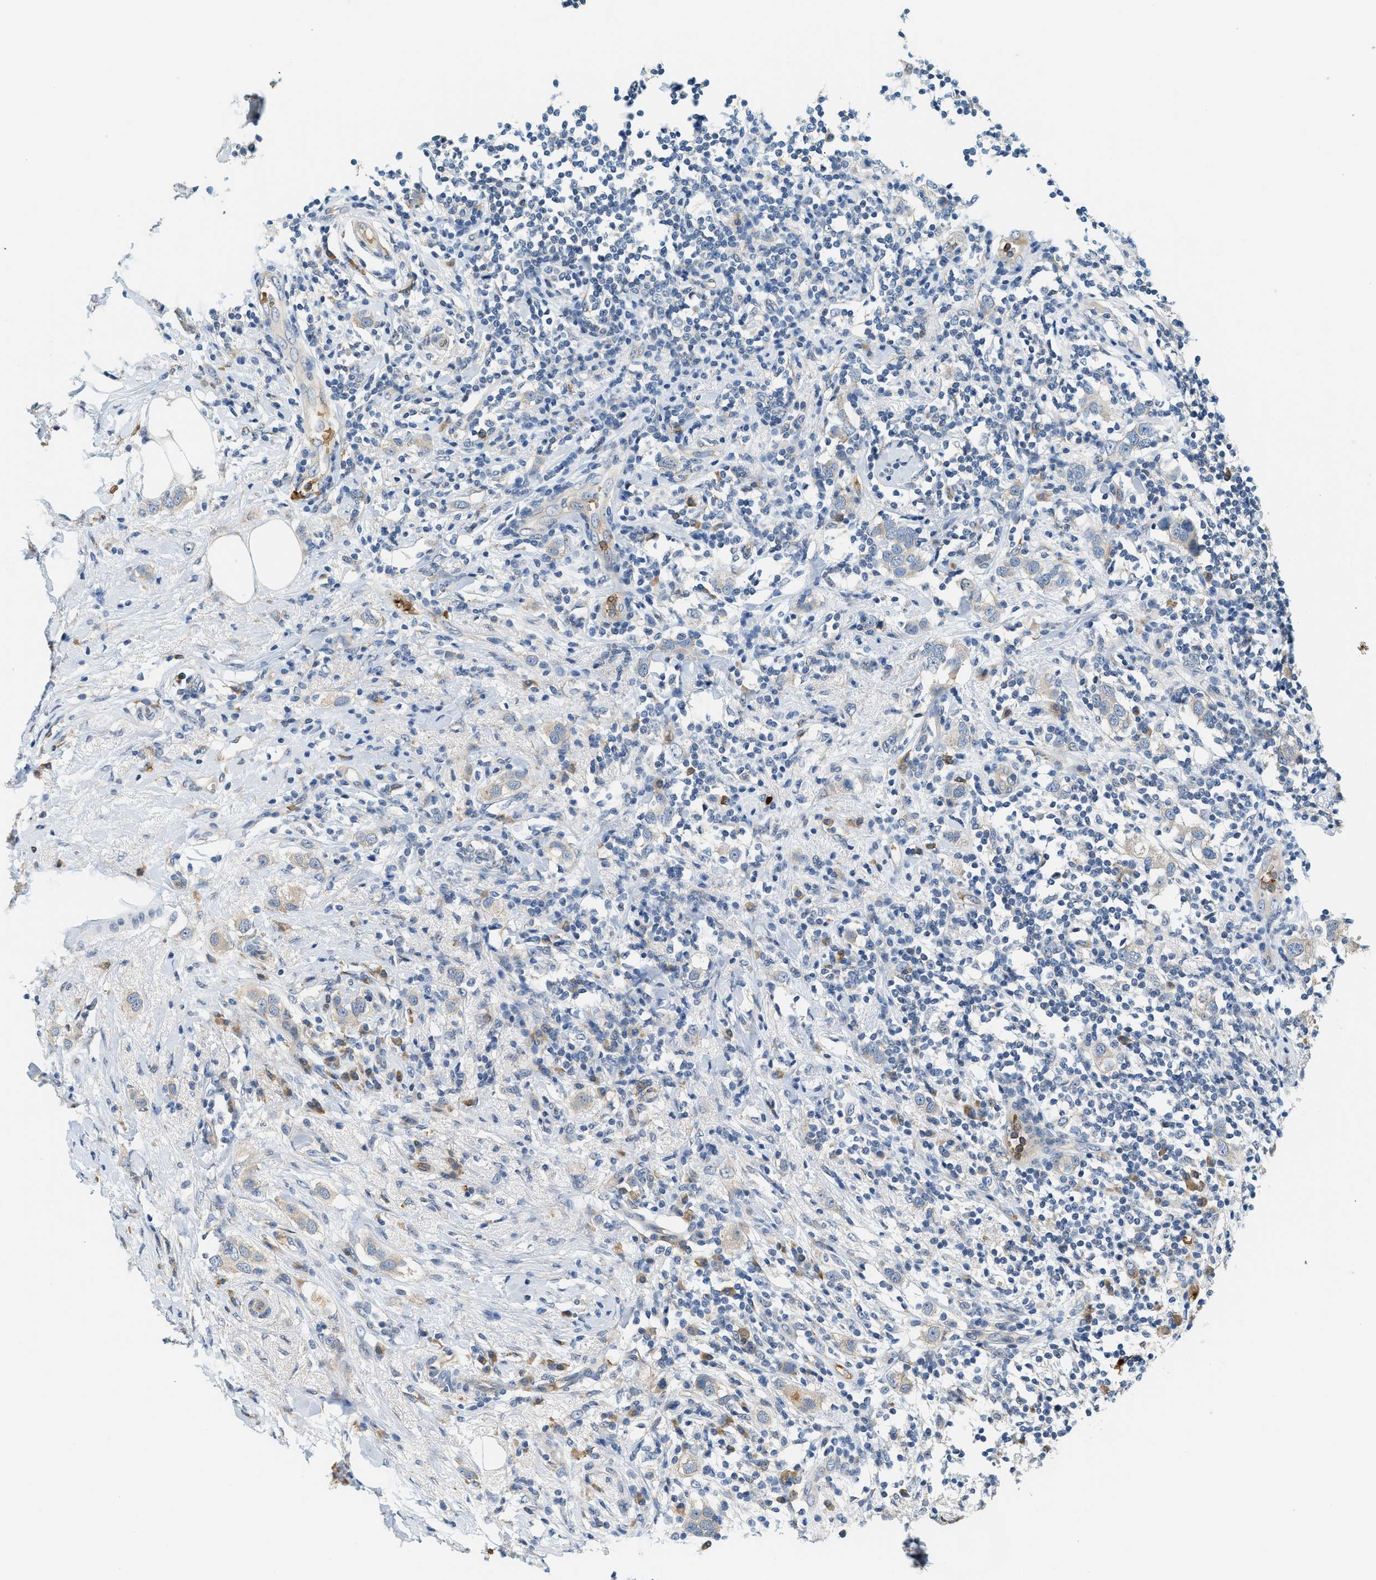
{"staining": {"intensity": "negative", "quantity": "none", "location": "none"}, "tissue": "breast cancer", "cell_type": "Tumor cells", "image_type": "cancer", "snomed": [{"axis": "morphology", "description": "Duct carcinoma"}, {"axis": "topography", "description": "Breast"}], "caption": "Tumor cells show no significant staining in invasive ductal carcinoma (breast).", "gene": "CYTH2", "patient": {"sex": "female", "age": 50}}